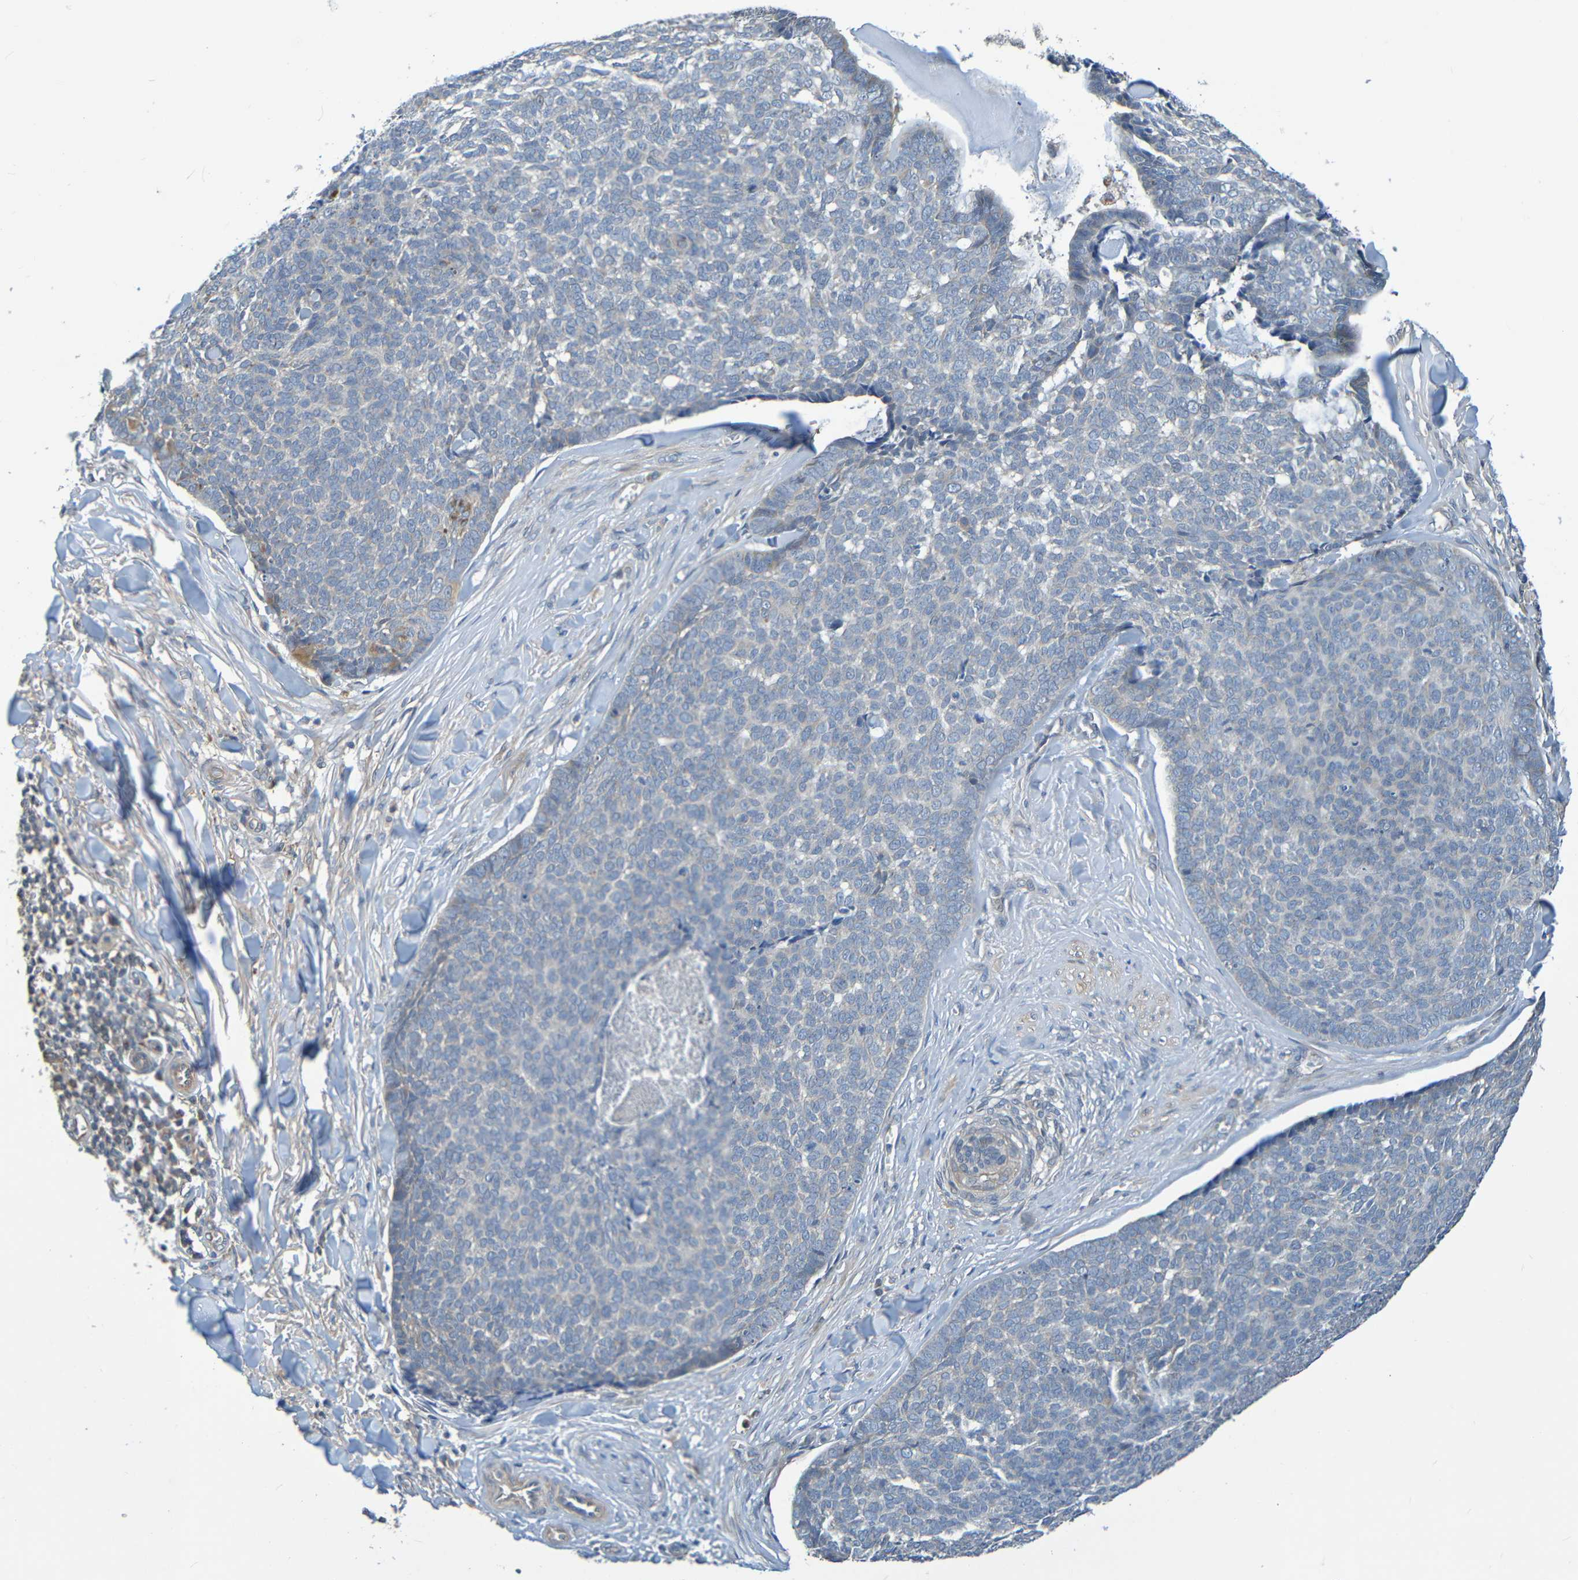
{"staining": {"intensity": "weak", "quantity": "<25%", "location": "cytoplasmic/membranous"}, "tissue": "skin cancer", "cell_type": "Tumor cells", "image_type": "cancer", "snomed": [{"axis": "morphology", "description": "Basal cell carcinoma"}, {"axis": "topography", "description": "Skin"}], "caption": "This micrograph is of skin cancer stained with immunohistochemistry (IHC) to label a protein in brown with the nuclei are counter-stained blue. There is no expression in tumor cells.", "gene": "CYP4F2", "patient": {"sex": "male", "age": 84}}